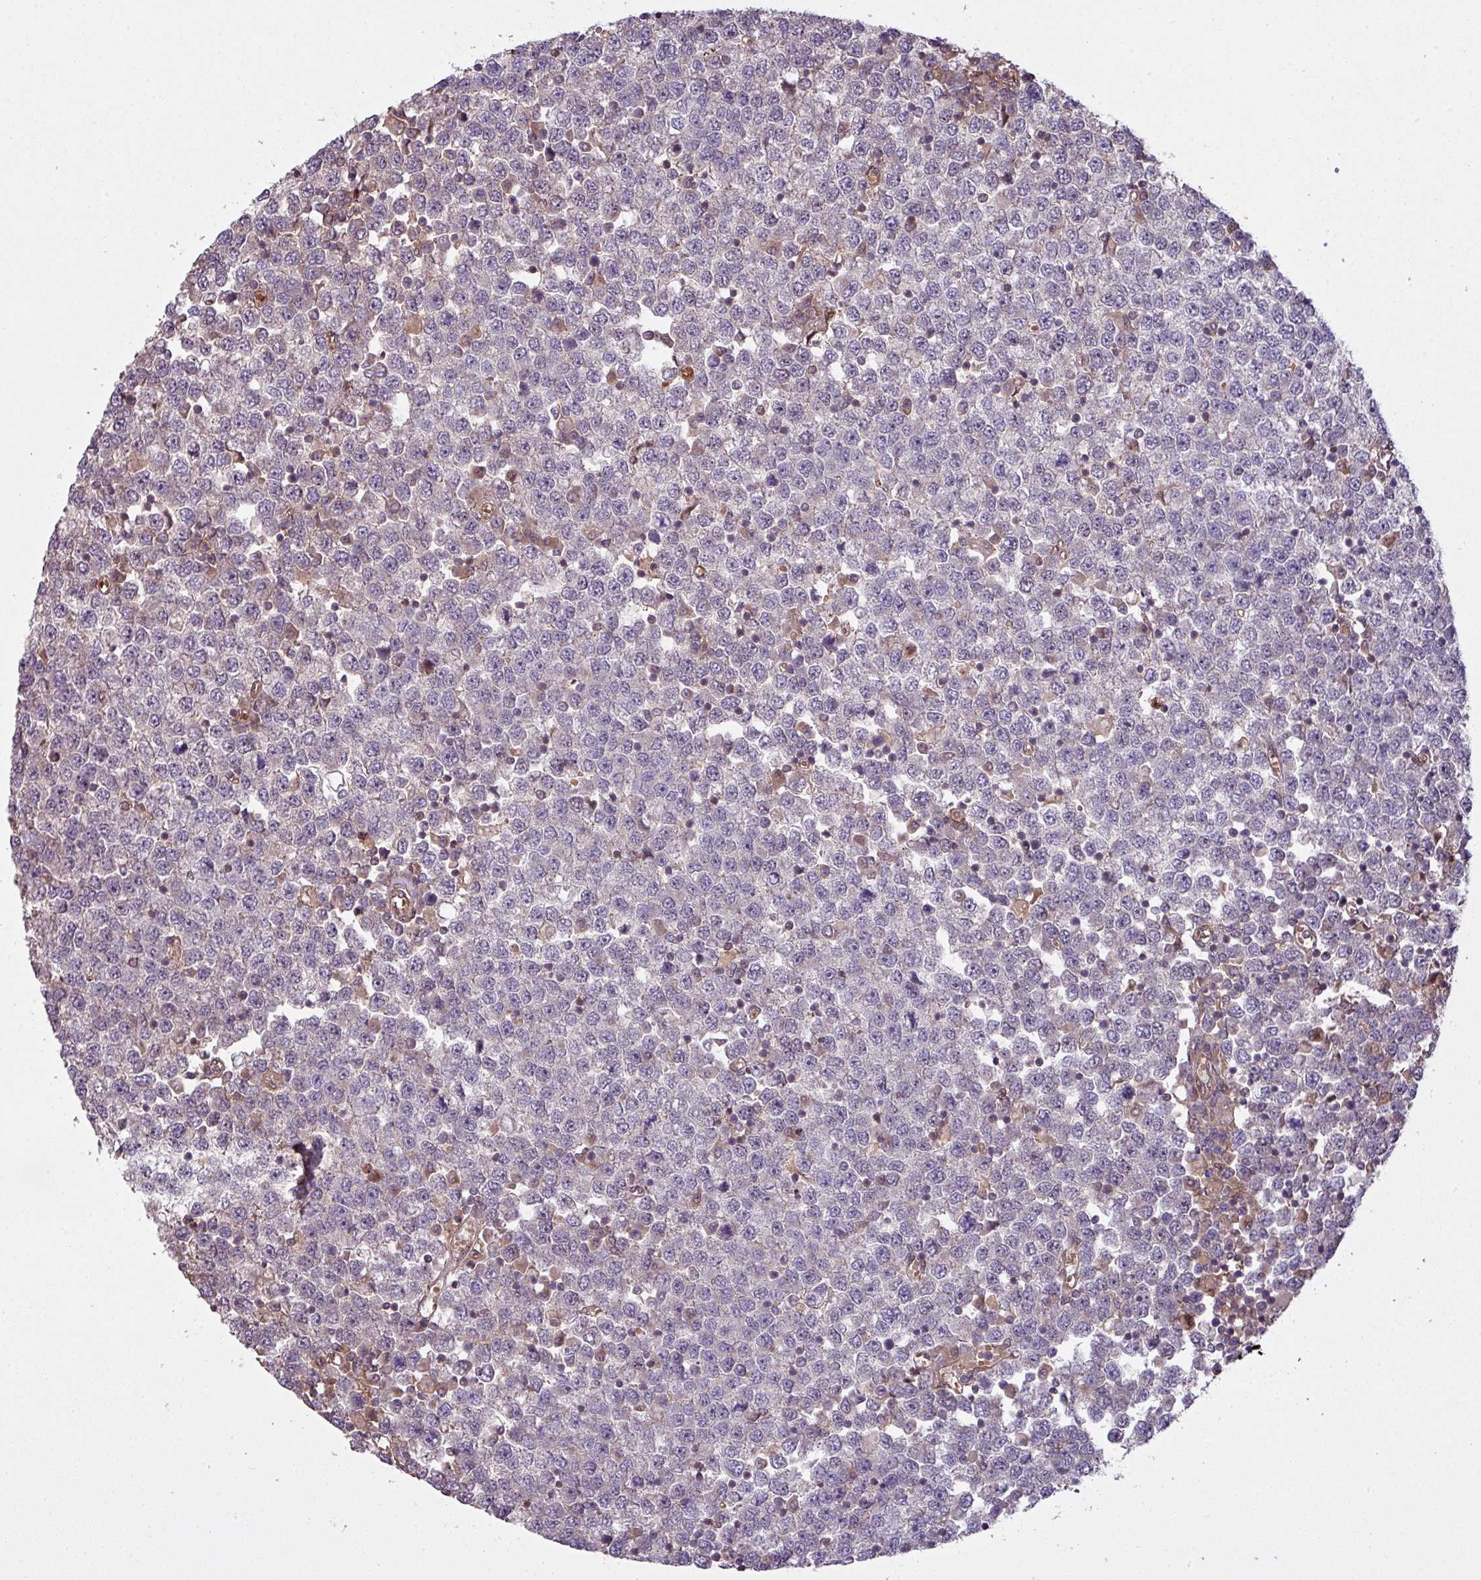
{"staining": {"intensity": "negative", "quantity": "none", "location": "none"}, "tissue": "testis cancer", "cell_type": "Tumor cells", "image_type": "cancer", "snomed": [{"axis": "morphology", "description": "Seminoma, NOS"}, {"axis": "topography", "description": "Testis"}], "caption": "An immunohistochemistry photomicrograph of seminoma (testis) is shown. There is no staining in tumor cells of seminoma (testis). (Brightfield microscopy of DAB (3,3'-diaminobenzidine) immunohistochemistry at high magnification).", "gene": "SNRNP25", "patient": {"sex": "male", "age": 65}}